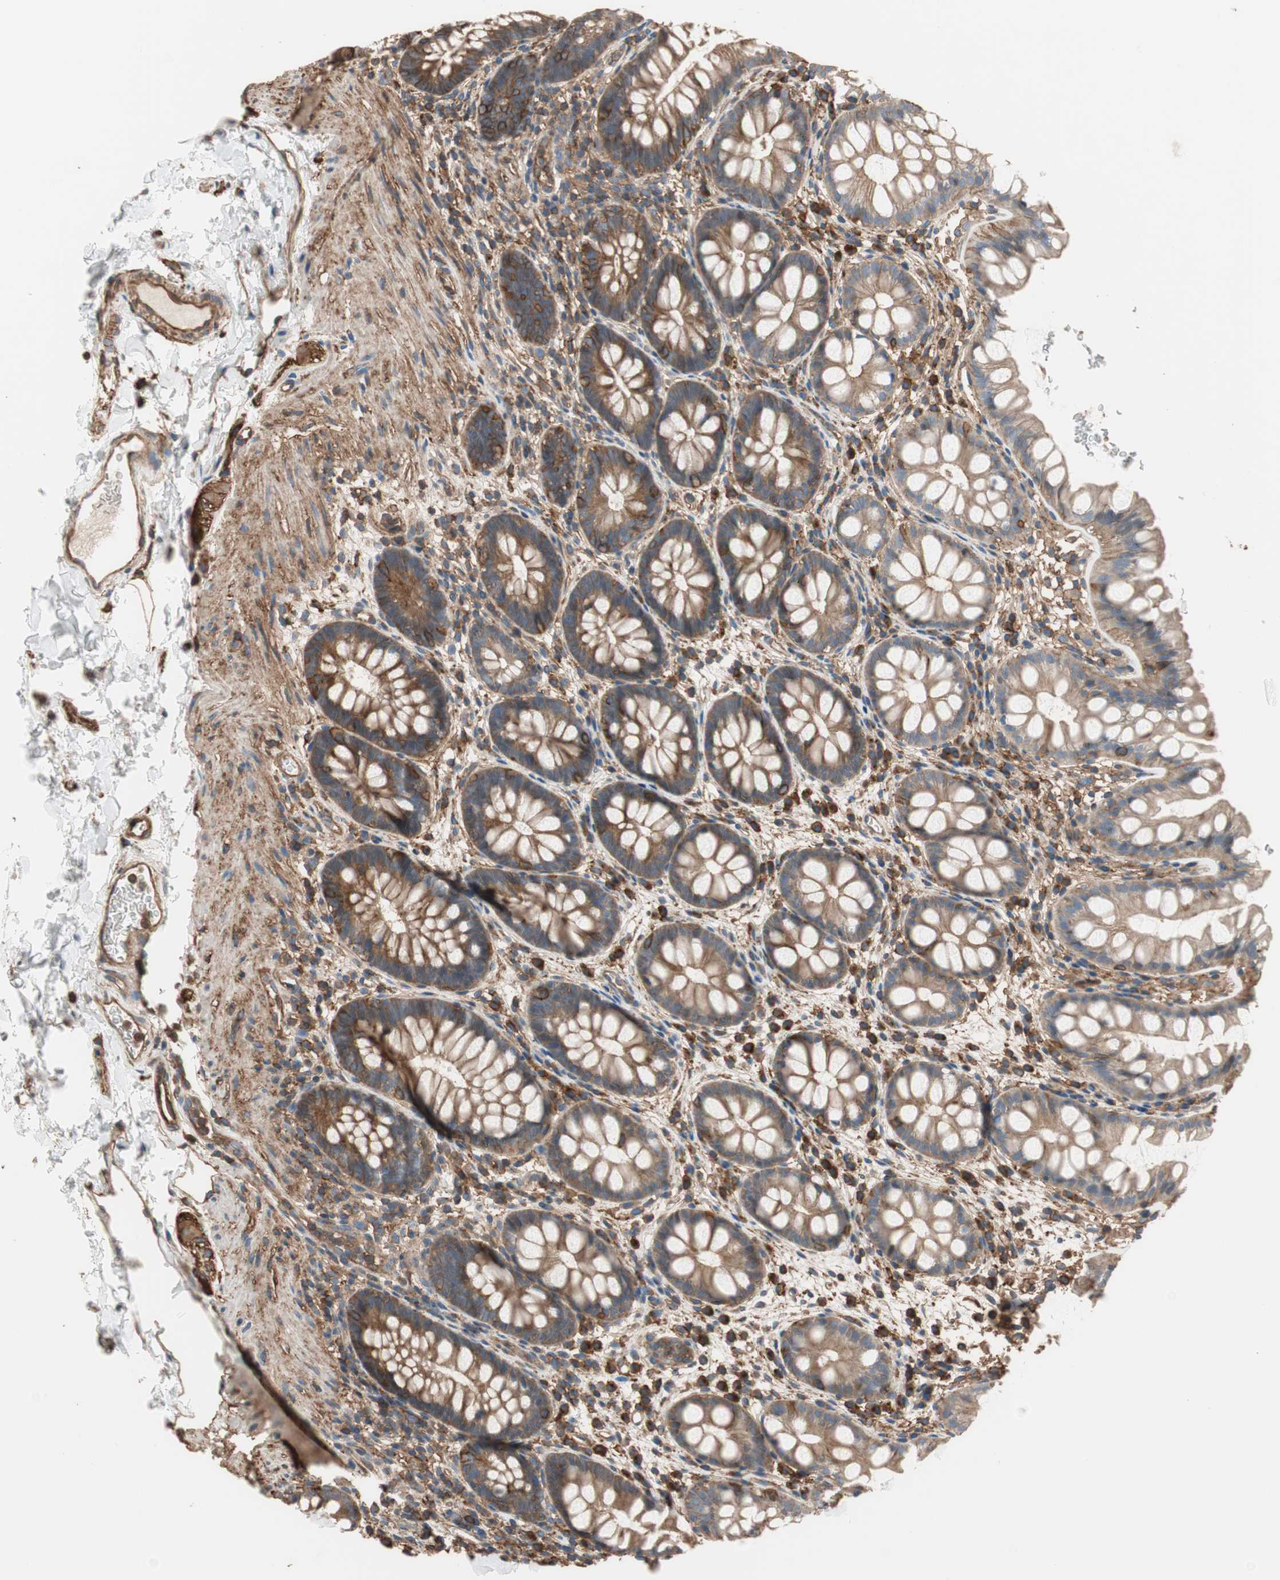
{"staining": {"intensity": "moderate", "quantity": ">75%", "location": "cytoplasmic/membranous"}, "tissue": "rectum", "cell_type": "Glandular cells", "image_type": "normal", "snomed": [{"axis": "morphology", "description": "Normal tissue, NOS"}, {"axis": "topography", "description": "Rectum"}], "caption": "High-magnification brightfield microscopy of unremarkable rectum stained with DAB (brown) and counterstained with hematoxylin (blue). glandular cells exhibit moderate cytoplasmic/membranous staining is seen in about>75% of cells.", "gene": "IL1RL1", "patient": {"sex": "female", "age": 24}}